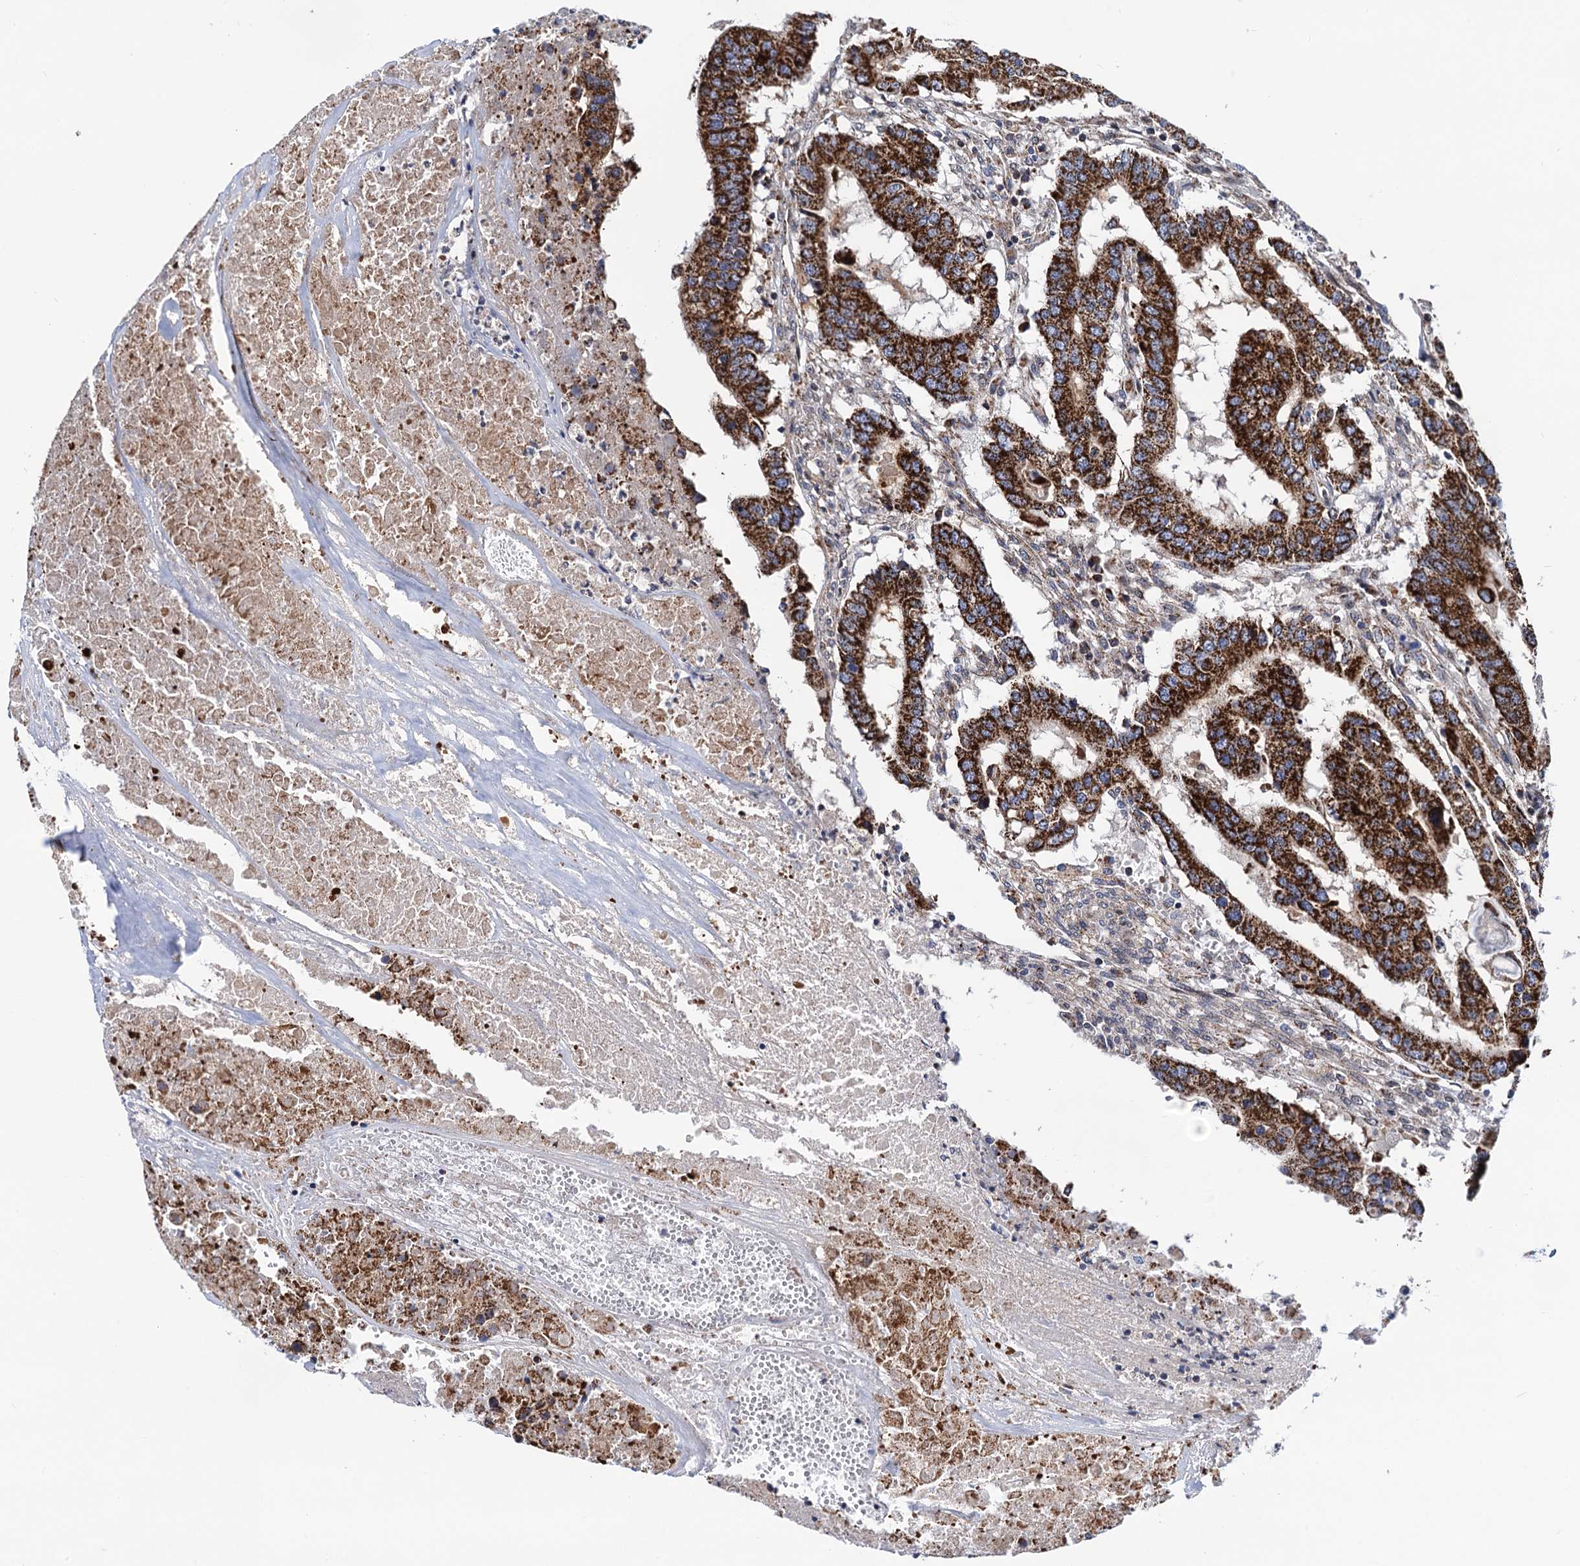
{"staining": {"intensity": "strong", "quantity": ">75%", "location": "cytoplasmic/membranous"}, "tissue": "colorectal cancer", "cell_type": "Tumor cells", "image_type": "cancer", "snomed": [{"axis": "morphology", "description": "Adenocarcinoma, NOS"}, {"axis": "topography", "description": "Colon"}], "caption": "Strong cytoplasmic/membranous expression is seen in approximately >75% of tumor cells in adenocarcinoma (colorectal).", "gene": "PTCD3", "patient": {"sex": "male", "age": 77}}